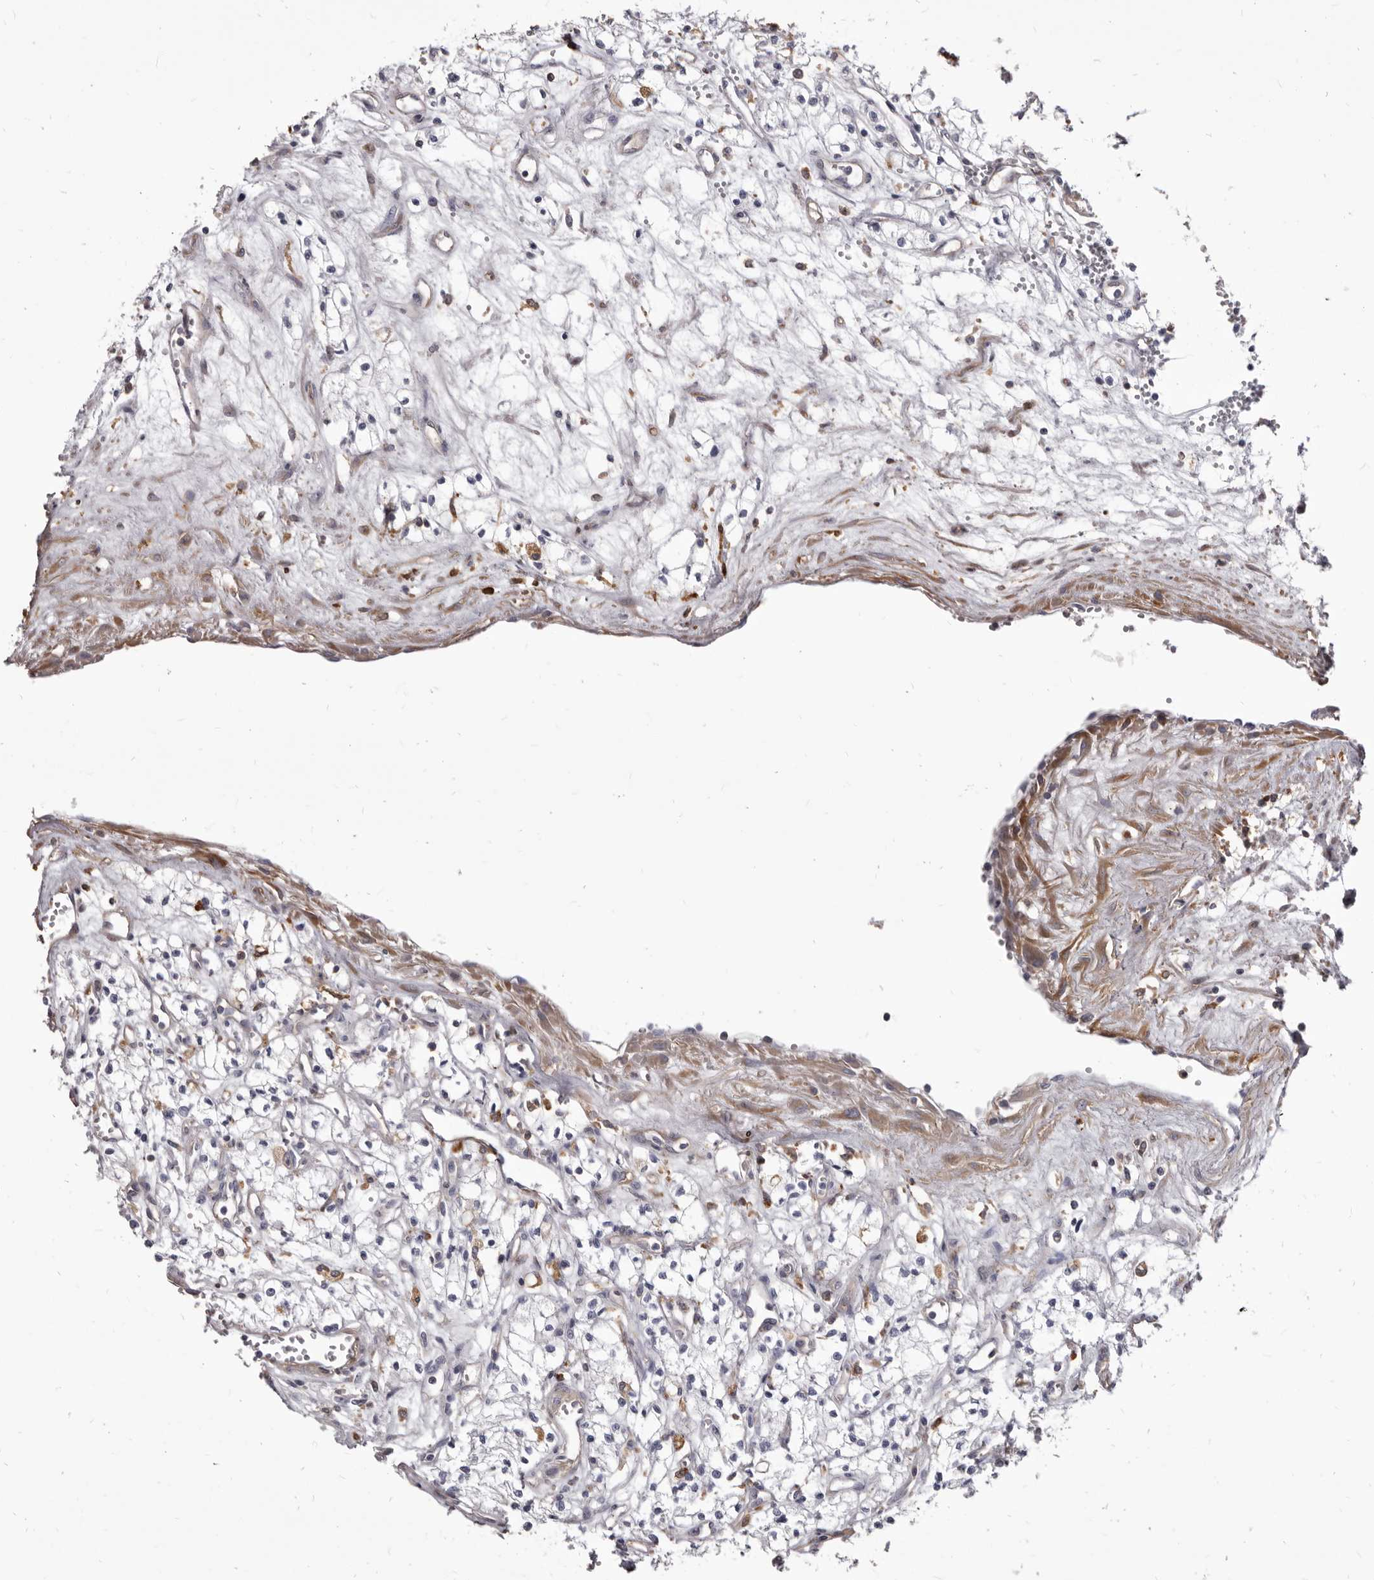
{"staining": {"intensity": "negative", "quantity": "none", "location": "none"}, "tissue": "renal cancer", "cell_type": "Tumor cells", "image_type": "cancer", "snomed": [{"axis": "morphology", "description": "Adenocarcinoma, NOS"}, {"axis": "topography", "description": "Kidney"}], "caption": "Tumor cells show no significant protein positivity in renal cancer.", "gene": "NIBAN1", "patient": {"sex": "male", "age": 59}}